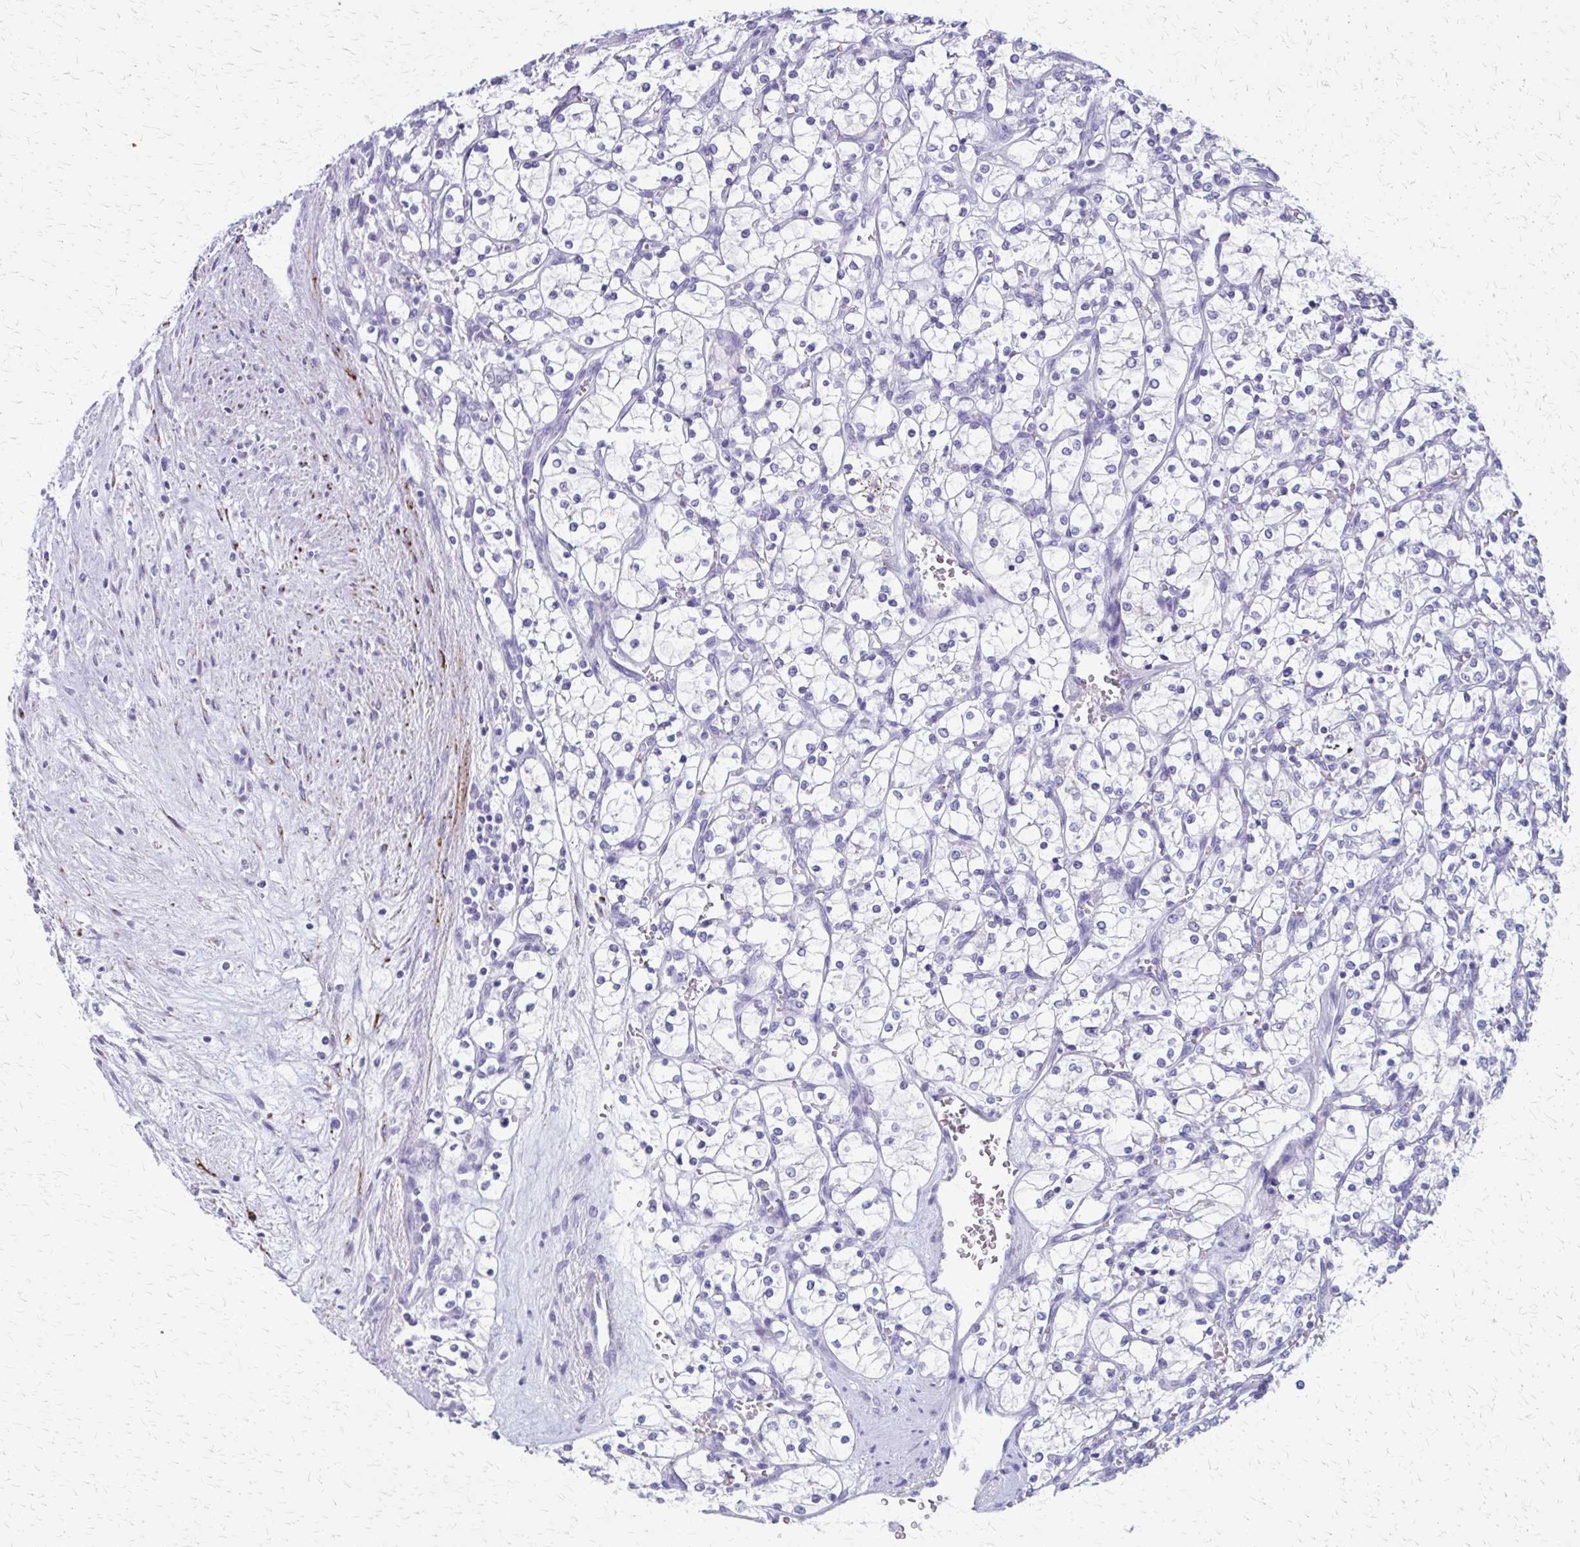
{"staining": {"intensity": "negative", "quantity": "none", "location": "none"}, "tissue": "renal cancer", "cell_type": "Tumor cells", "image_type": "cancer", "snomed": [{"axis": "morphology", "description": "Adenocarcinoma, NOS"}, {"axis": "topography", "description": "Kidney"}], "caption": "Image shows no protein expression in tumor cells of renal adenocarcinoma tissue.", "gene": "ZSCAN5B", "patient": {"sex": "female", "age": 69}}